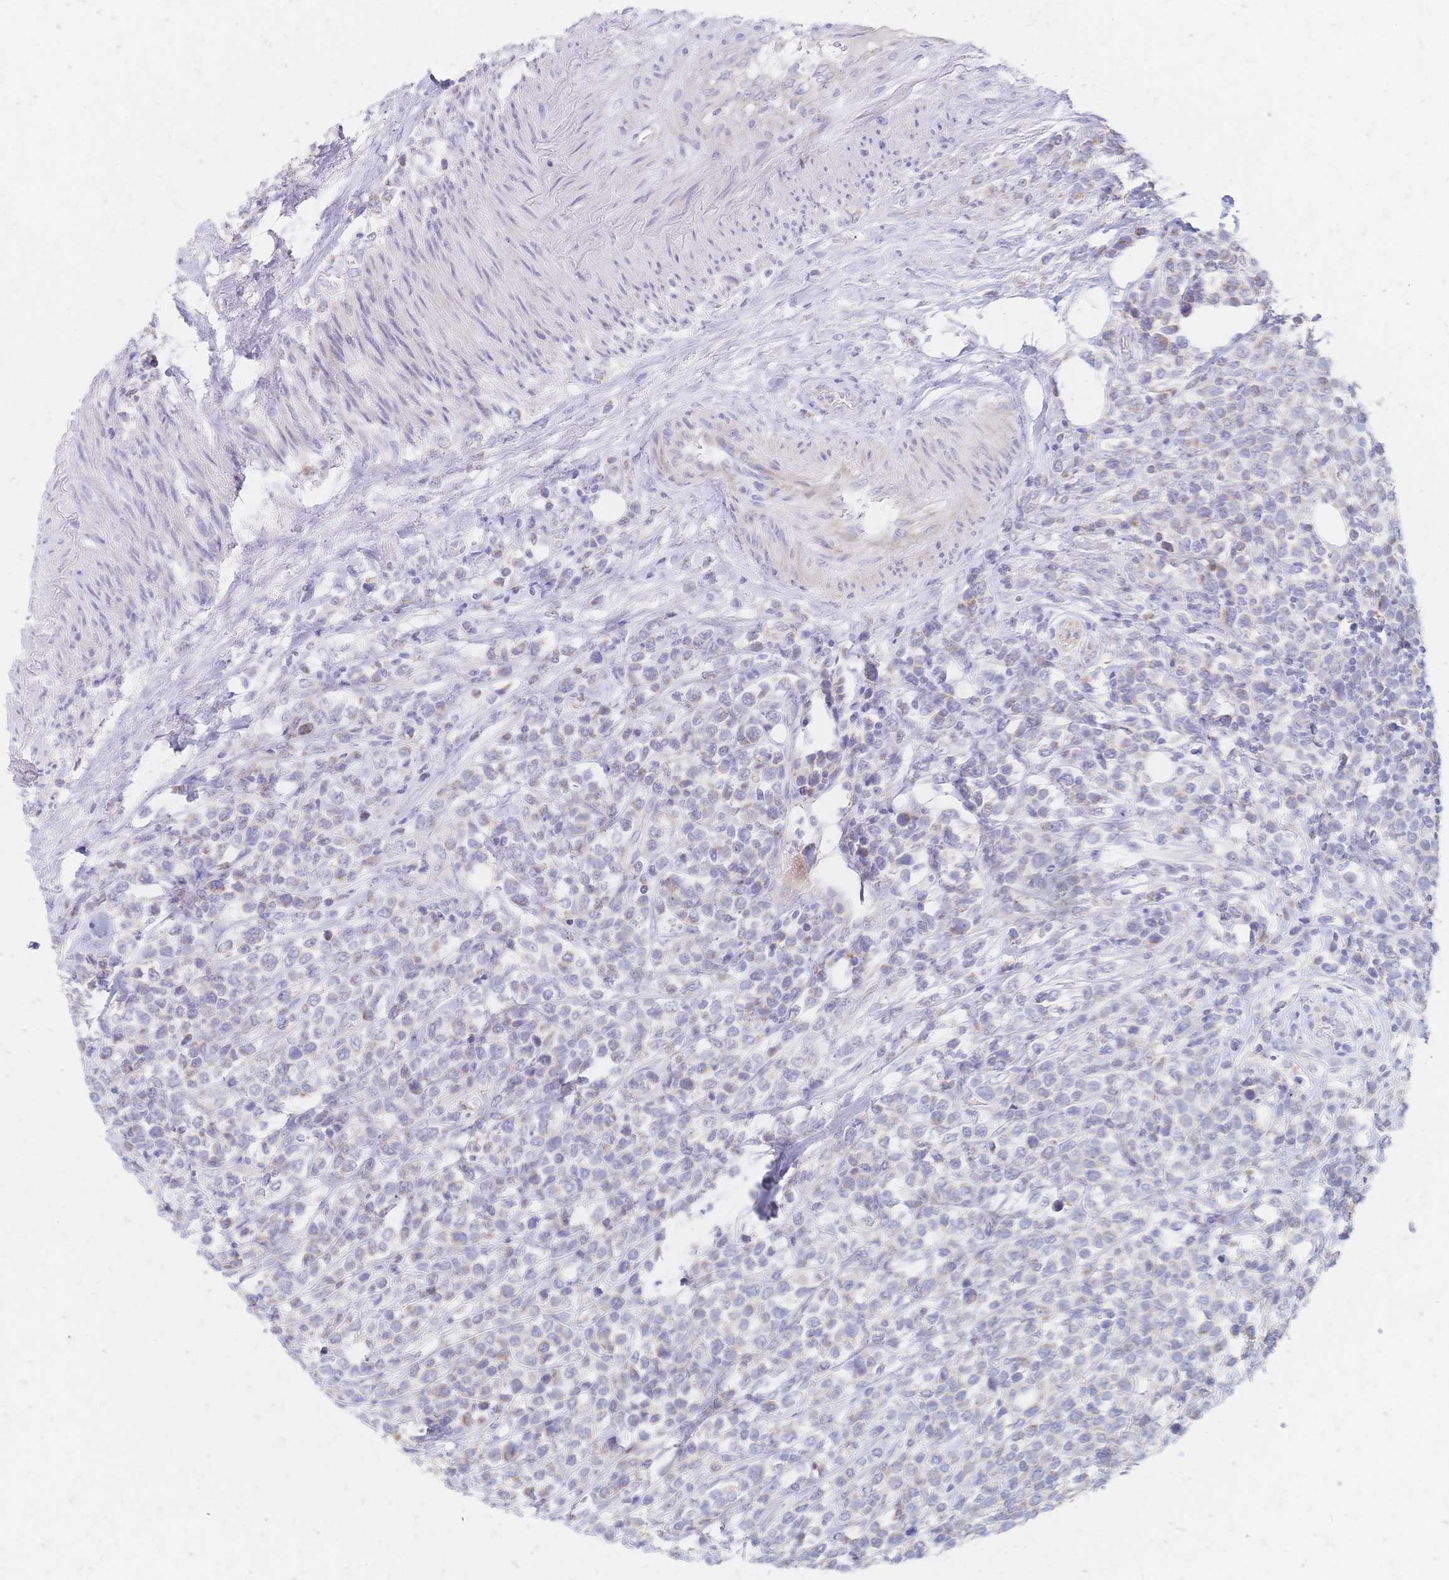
{"staining": {"intensity": "negative", "quantity": "none", "location": "none"}, "tissue": "lymphoma", "cell_type": "Tumor cells", "image_type": "cancer", "snomed": [{"axis": "morphology", "description": "Malignant lymphoma, non-Hodgkin's type, High grade"}, {"axis": "topography", "description": "Soft tissue"}], "caption": "Immunohistochemistry photomicrograph of neoplastic tissue: lymphoma stained with DAB (3,3'-diaminobenzidine) exhibits no significant protein positivity in tumor cells.", "gene": "VWC2L", "patient": {"sex": "female", "age": 56}}